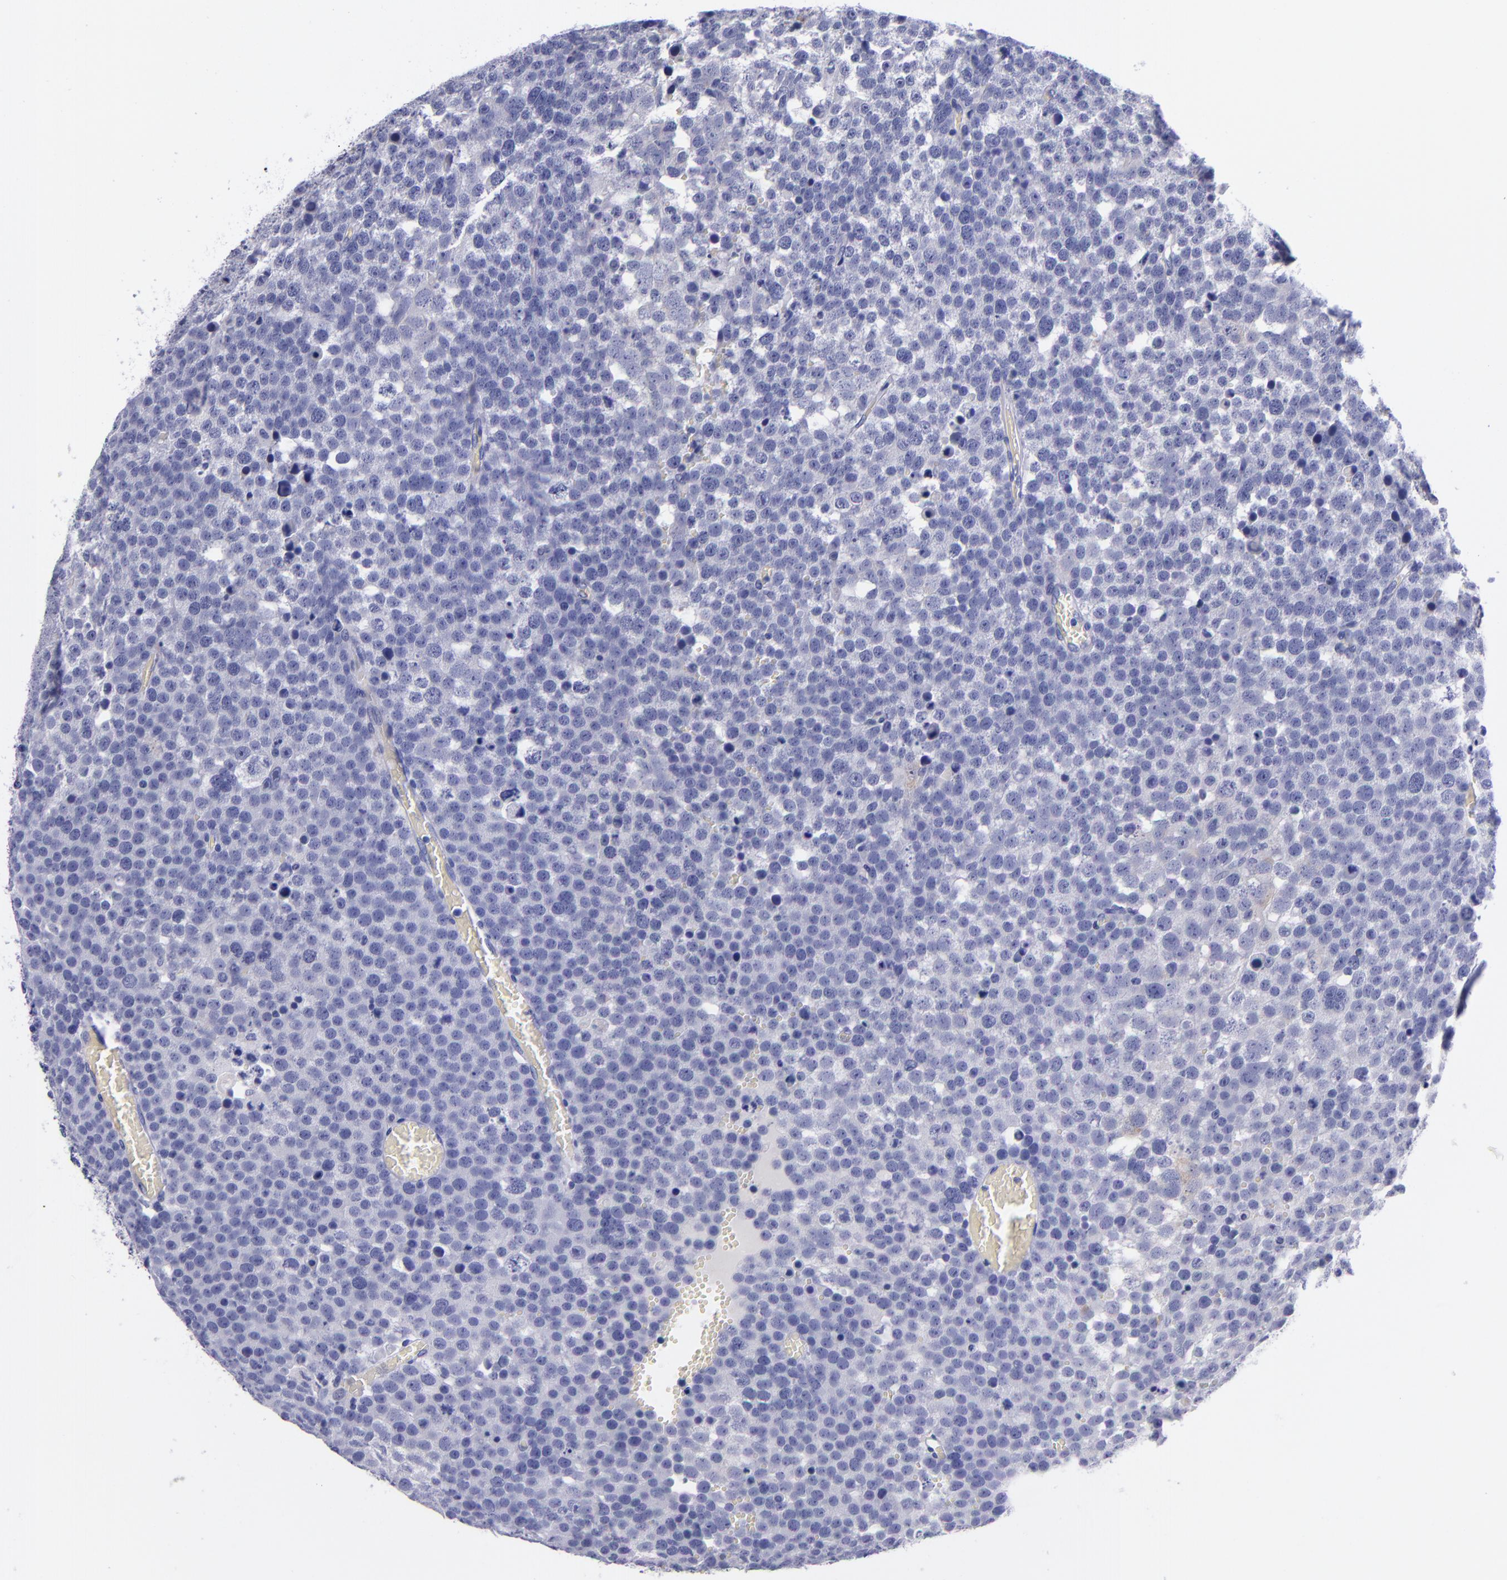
{"staining": {"intensity": "negative", "quantity": "none", "location": "none"}, "tissue": "testis cancer", "cell_type": "Tumor cells", "image_type": "cancer", "snomed": [{"axis": "morphology", "description": "Seminoma, NOS"}, {"axis": "topography", "description": "Testis"}], "caption": "Tumor cells are negative for protein expression in human testis cancer (seminoma).", "gene": "SV2A", "patient": {"sex": "male", "age": 71}}